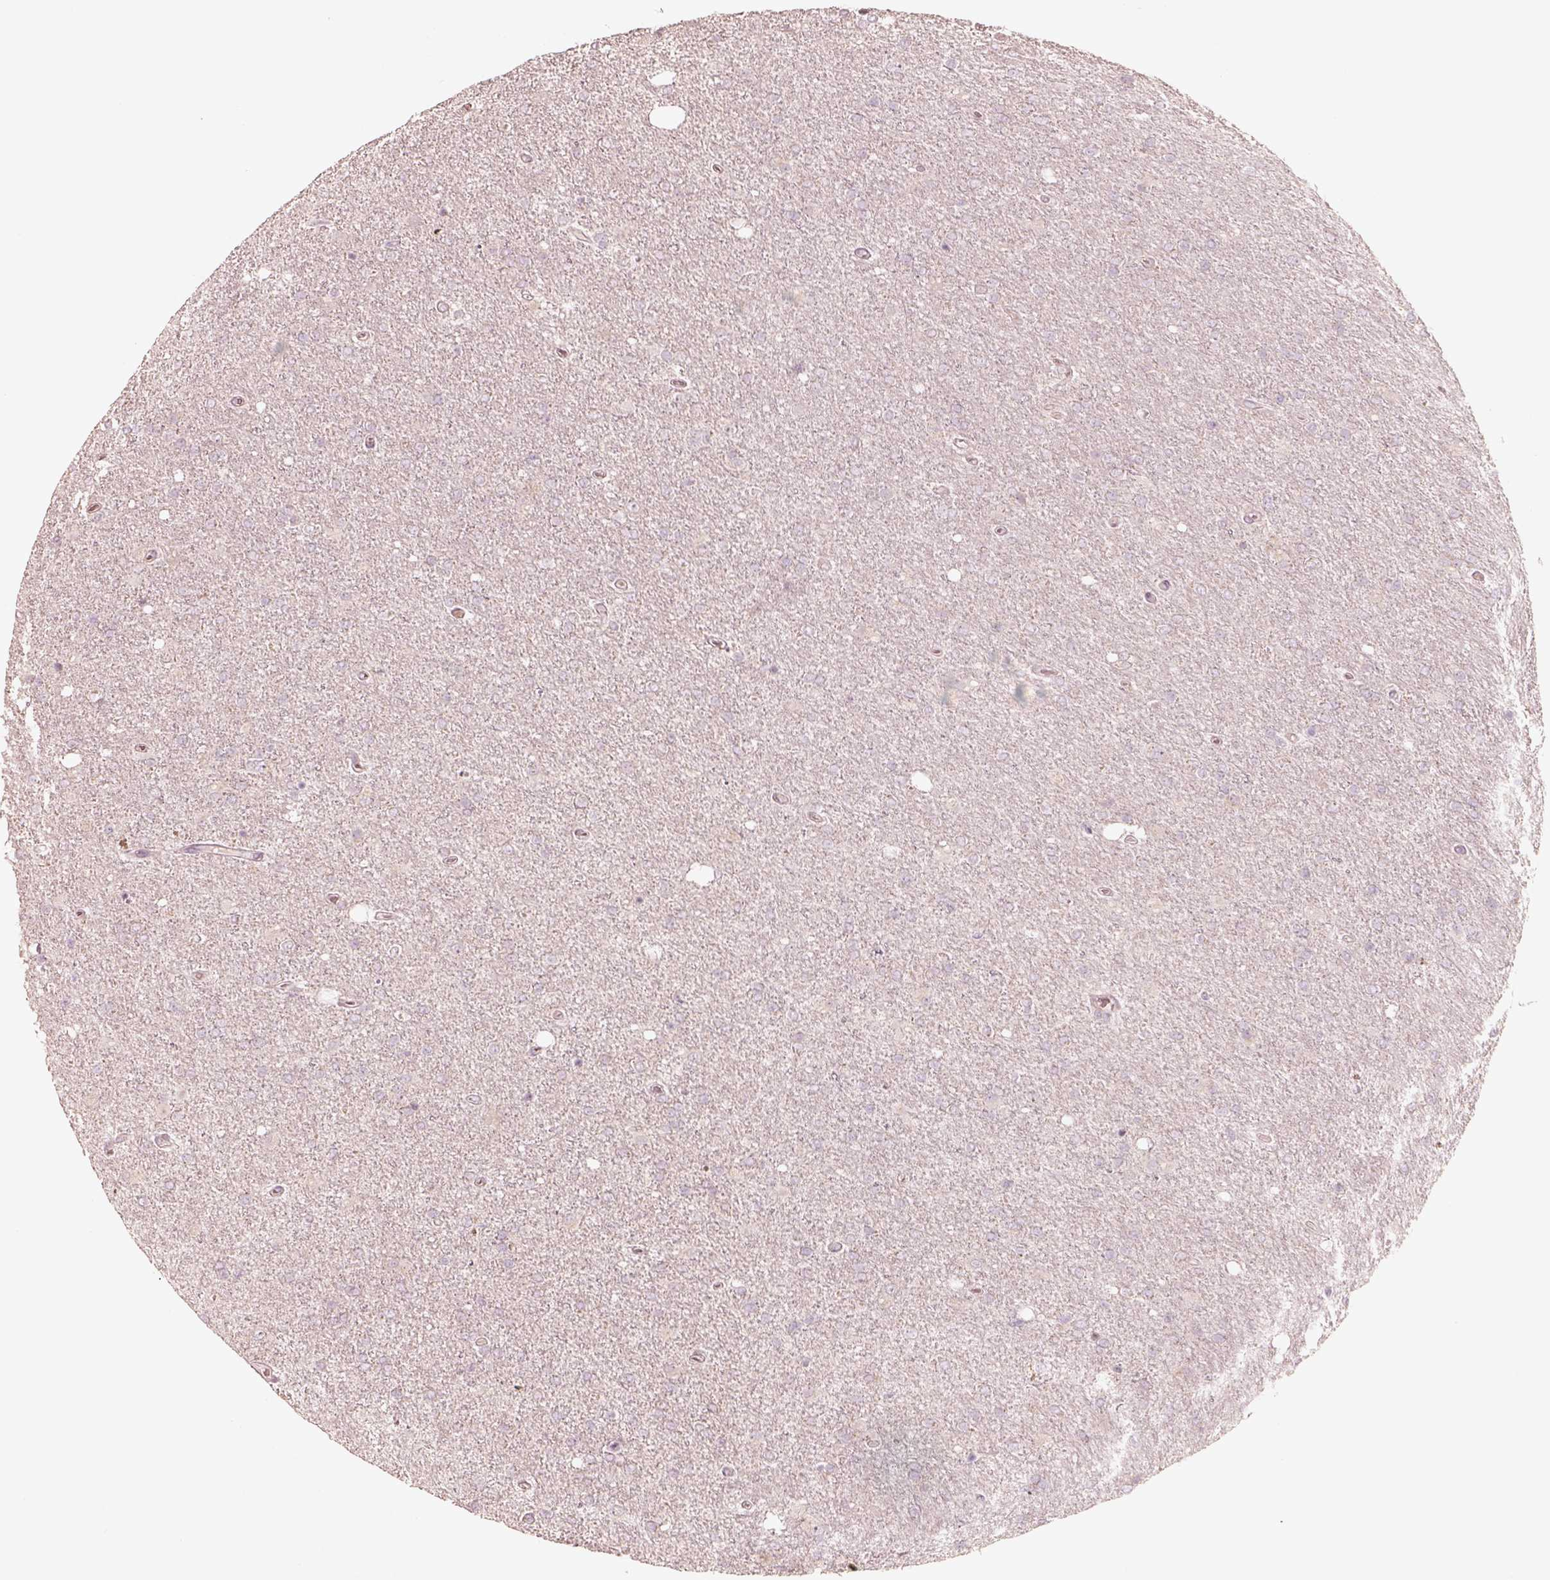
{"staining": {"intensity": "negative", "quantity": "none", "location": "none"}, "tissue": "glioma", "cell_type": "Tumor cells", "image_type": "cancer", "snomed": [{"axis": "morphology", "description": "Glioma, malignant, High grade"}, {"axis": "topography", "description": "Cerebral cortex"}], "caption": "DAB immunohistochemical staining of human glioma reveals no significant staining in tumor cells.", "gene": "ABCA7", "patient": {"sex": "male", "age": 70}}